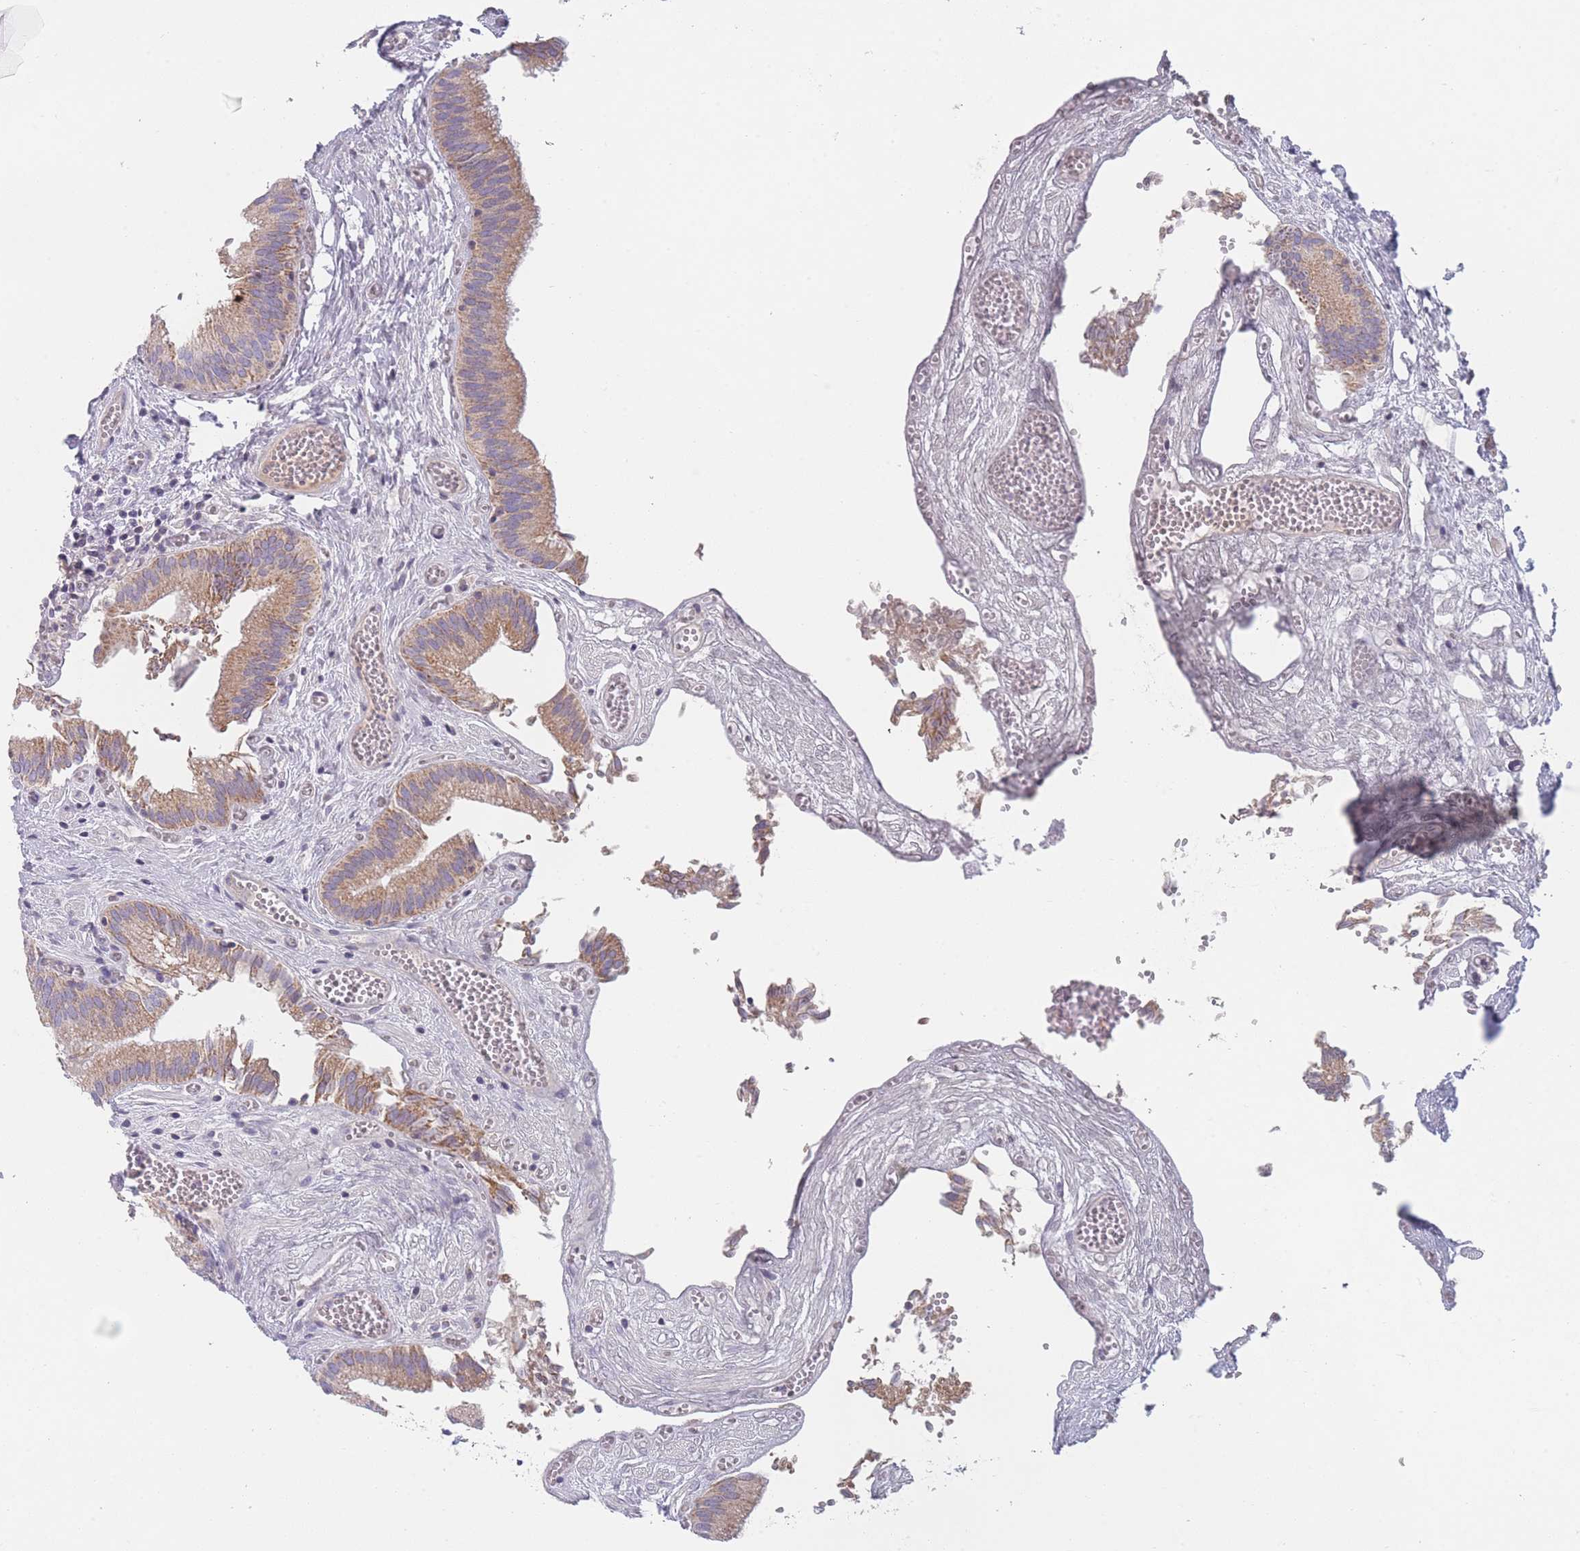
{"staining": {"intensity": "moderate", "quantity": ">75%", "location": "cytoplasmic/membranous"}, "tissue": "gallbladder", "cell_type": "Glandular cells", "image_type": "normal", "snomed": [{"axis": "morphology", "description": "Normal tissue, NOS"}, {"axis": "topography", "description": "Gallbladder"}, {"axis": "topography", "description": "Peripheral nerve tissue"}], "caption": "Immunohistochemical staining of benign gallbladder displays moderate cytoplasmic/membranous protein staining in approximately >75% of glandular cells.", "gene": "MRPS14", "patient": {"sex": "male", "age": 17}}